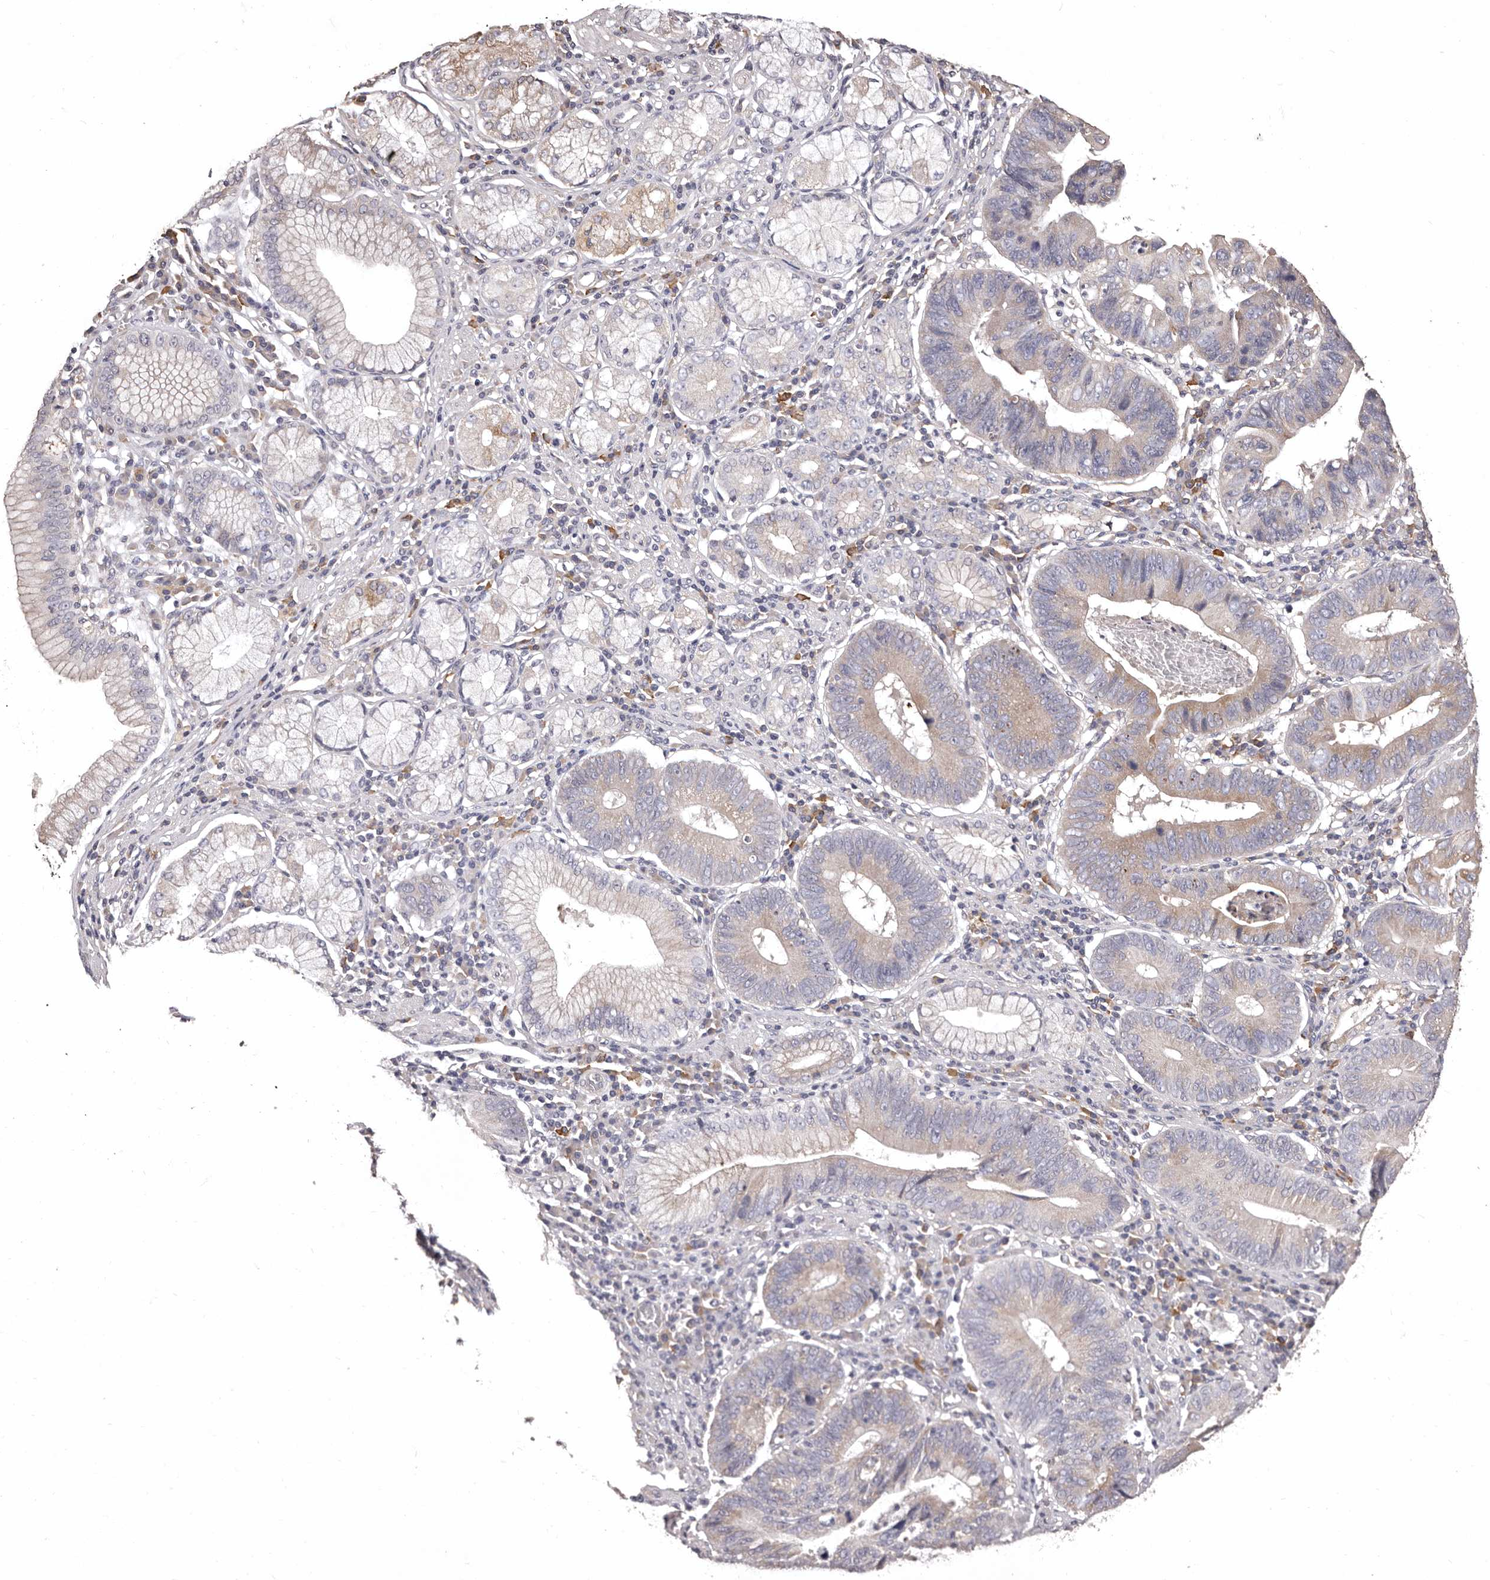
{"staining": {"intensity": "weak", "quantity": "25%-75%", "location": "cytoplasmic/membranous"}, "tissue": "stomach cancer", "cell_type": "Tumor cells", "image_type": "cancer", "snomed": [{"axis": "morphology", "description": "Adenocarcinoma, NOS"}, {"axis": "topography", "description": "Stomach"}], "caption": "Adenocarcinoma (stomach) tissue reveals weak cytoplasmic/membranous staining in about 25%-75% of tumor cells The protein is stained brown, and the nuclei are stained in blue (DAB (3,3'-diaminobenzidine) IHC with brightfield microscopy, high magnification).", "gene": "ETNK1", "patient": {"sex": "male", "age": 59}}